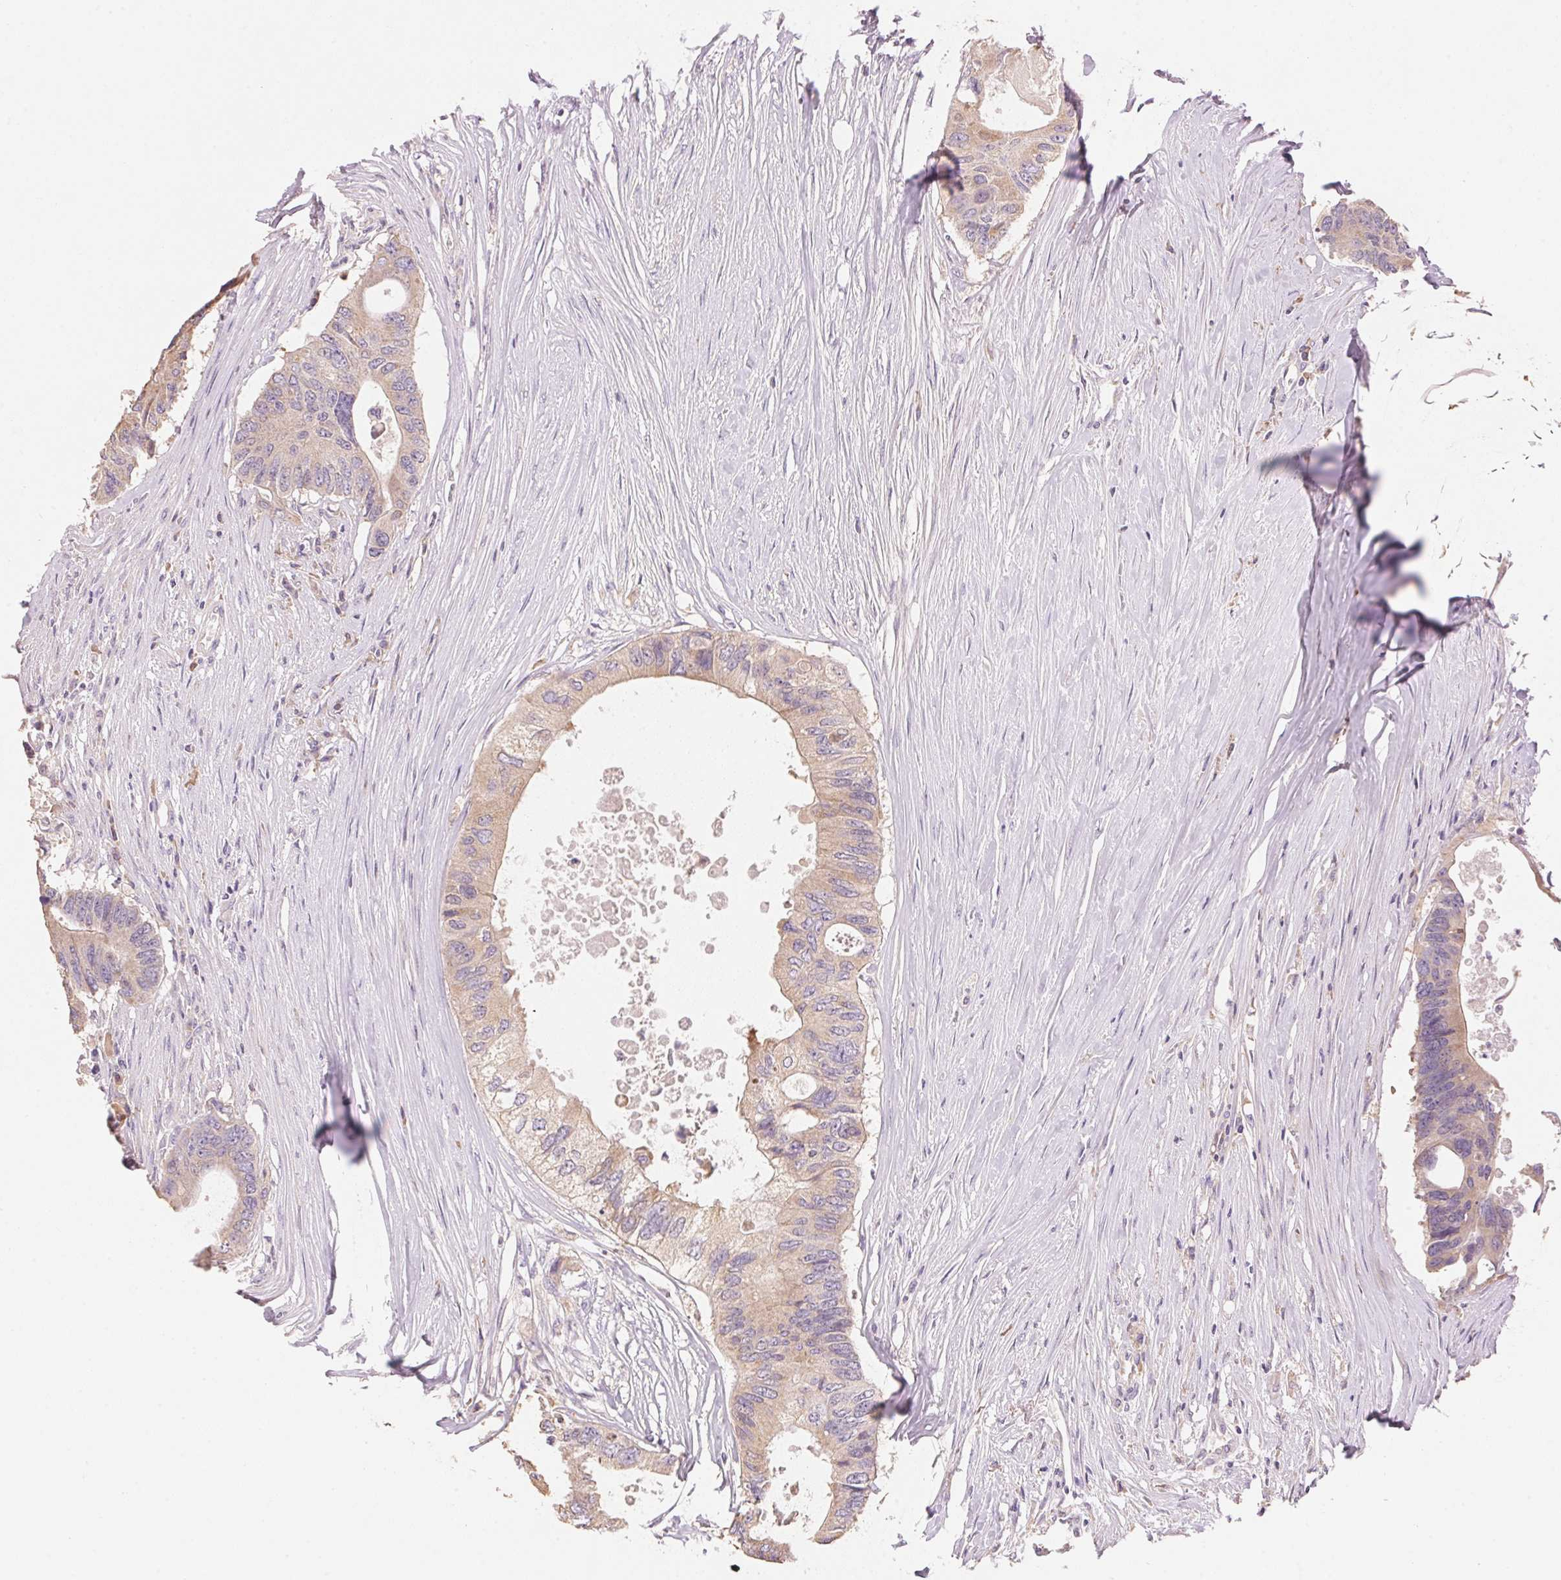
{"staining": {"intensity": "weak", "quantity": "25%-75%", "location": "cytoplasmic/membranous"}, "tissue": "colorectal cancer", "cell_type": "Tumor cells", "image_type": "cancer", "snomed": [{"axis": "morphology", "description": "Adenocarcinoma, NOS"}, {"axis": "topography", "description": "Colon"}], "caption": "Immunohistochemical staining of human colorectal cancer demonstrates low levels of weak cytoplasmic/membranous staining in approximately 25%-75% of tumor cells.", "gene": "LYZL6", "patient": {"sex": "male", "age": 71}}